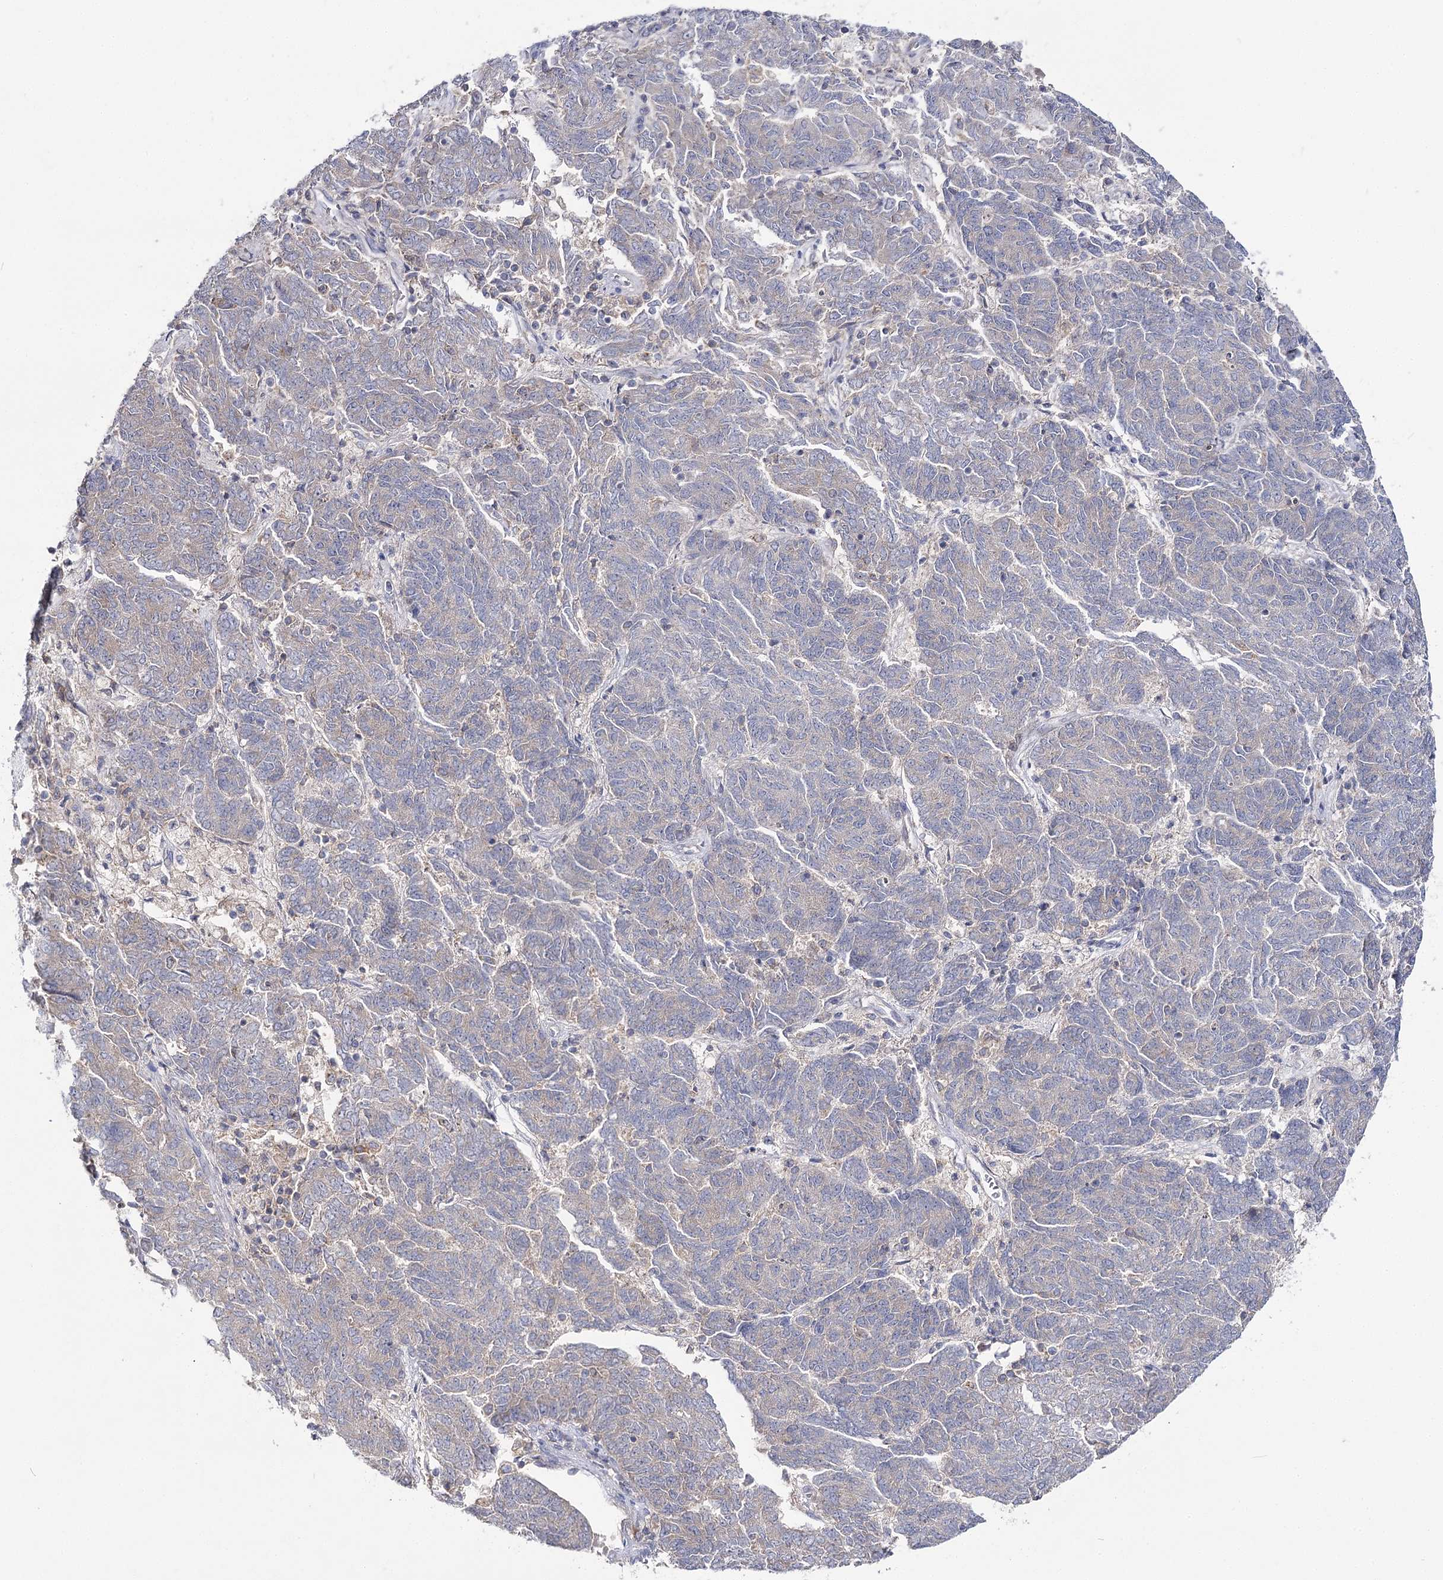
{"staining": {"intensity": "negative", "quantity": "none", "location": "none"}, "tissue": "endometrial cancer", "cell_type": "Tumor cells", "image_type": "cancer", "snomed": [{"axis": "morphology", "description": "Adenocarcinoma, NOS"}, {"axis": "topography", "description": "Endometrium"}], "caption": "This is an immunohistochemistry (IHC) micrograph of human endometrial cancer. There is no expression in tumor cells.", "gene": "IL1RAP", "patient": {"sex": "female", "age": 80}}